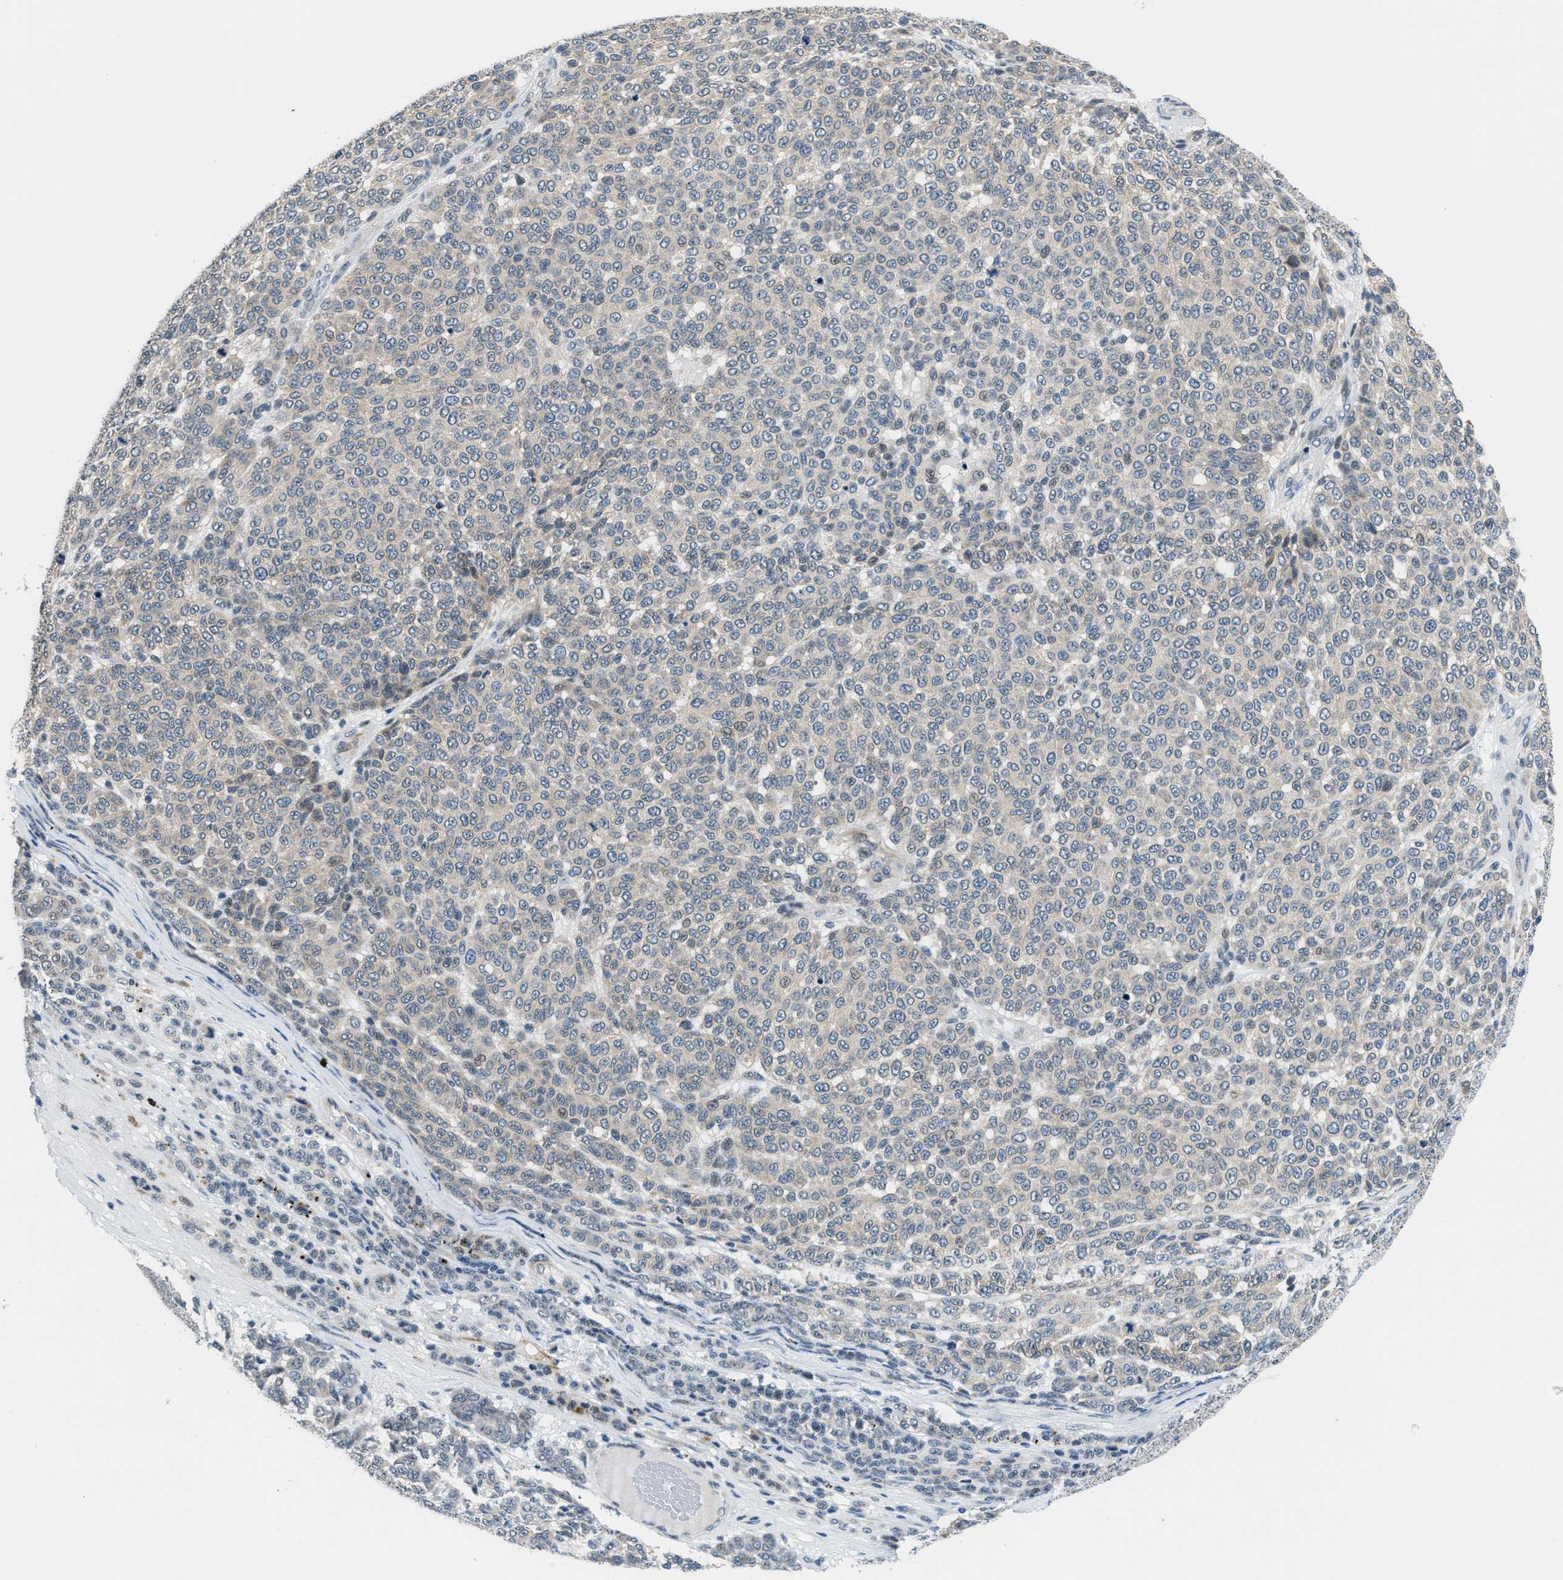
{"staining": {"intensity": "negative", "quantity": "none", "location": "none"}, "tissue": "melanoma", "cell_type": "Tumor cells", "image_type": "cancer", "snomed": [{"axis": "morphology", "description": "Malignant melanoma, NOS"}, {"axis": "topography", "description": "Skin"}], "caption": "An IHC photomicrograph of melanoma is shown. There is no staining in tumor cells of melanoma.", "gene": "PPM1H", "patient": {"sex": "male", "age": 59}}